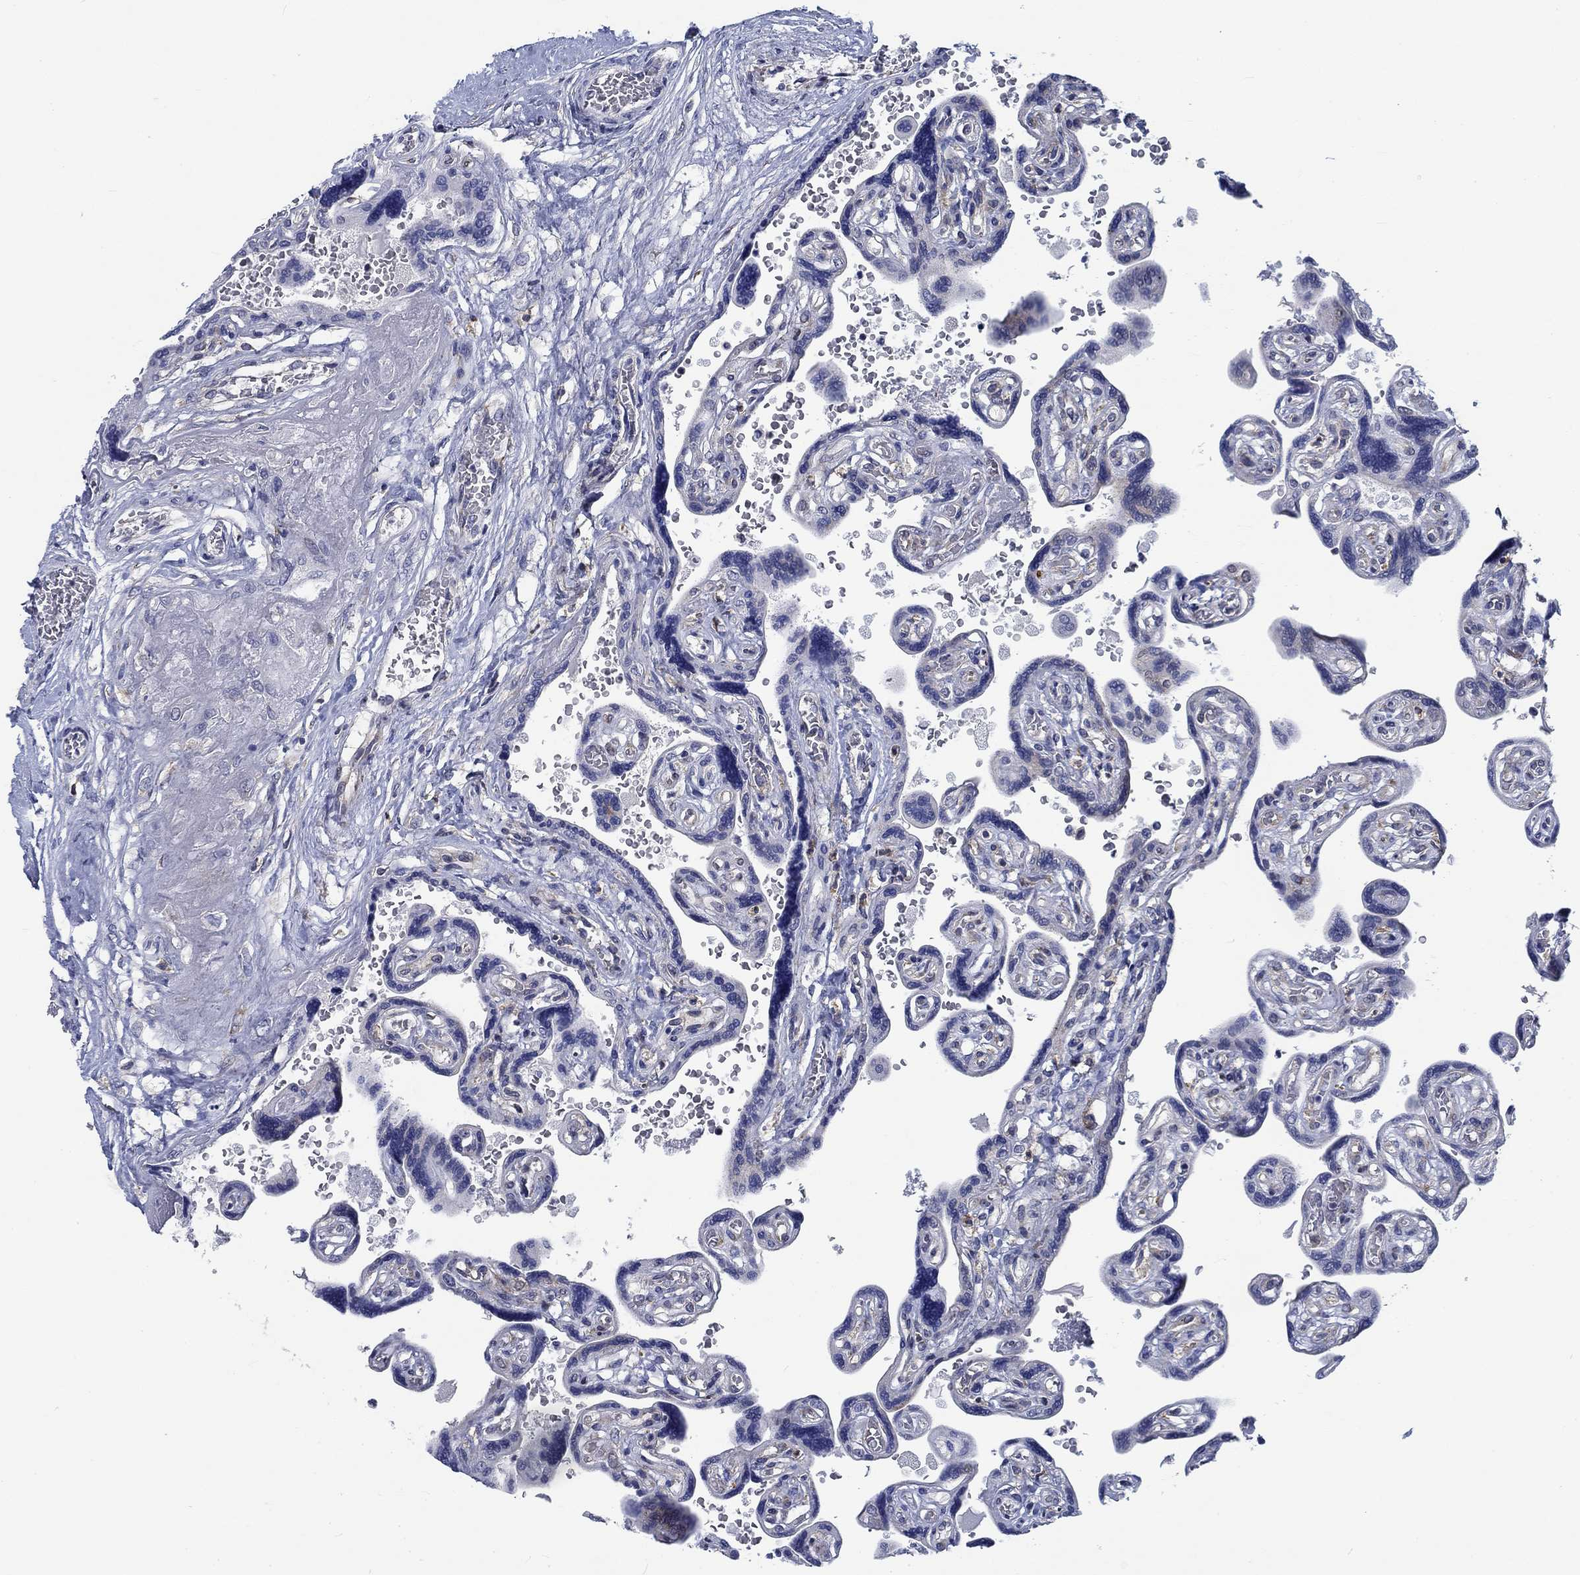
{"staining": {"intensity": "weak", "quantity": ">75%", "location": "cytoplasmic/membranous"}, "tissue": "placenta", "cell_type": "Decidual cells", "image_type": "normal", "snomed": [{"axis": "morphology", "description": "Normal tissue, NOS"}, {"axis": "topography", "description": "Placenta"}], "caption": "A brown stain highlights weak cytoplasmic/membranous staining of a protein in decidual cells of unremarkable human placenta.", "gene": "MMP24", "patient": {"sex": "female", "age": 32}}